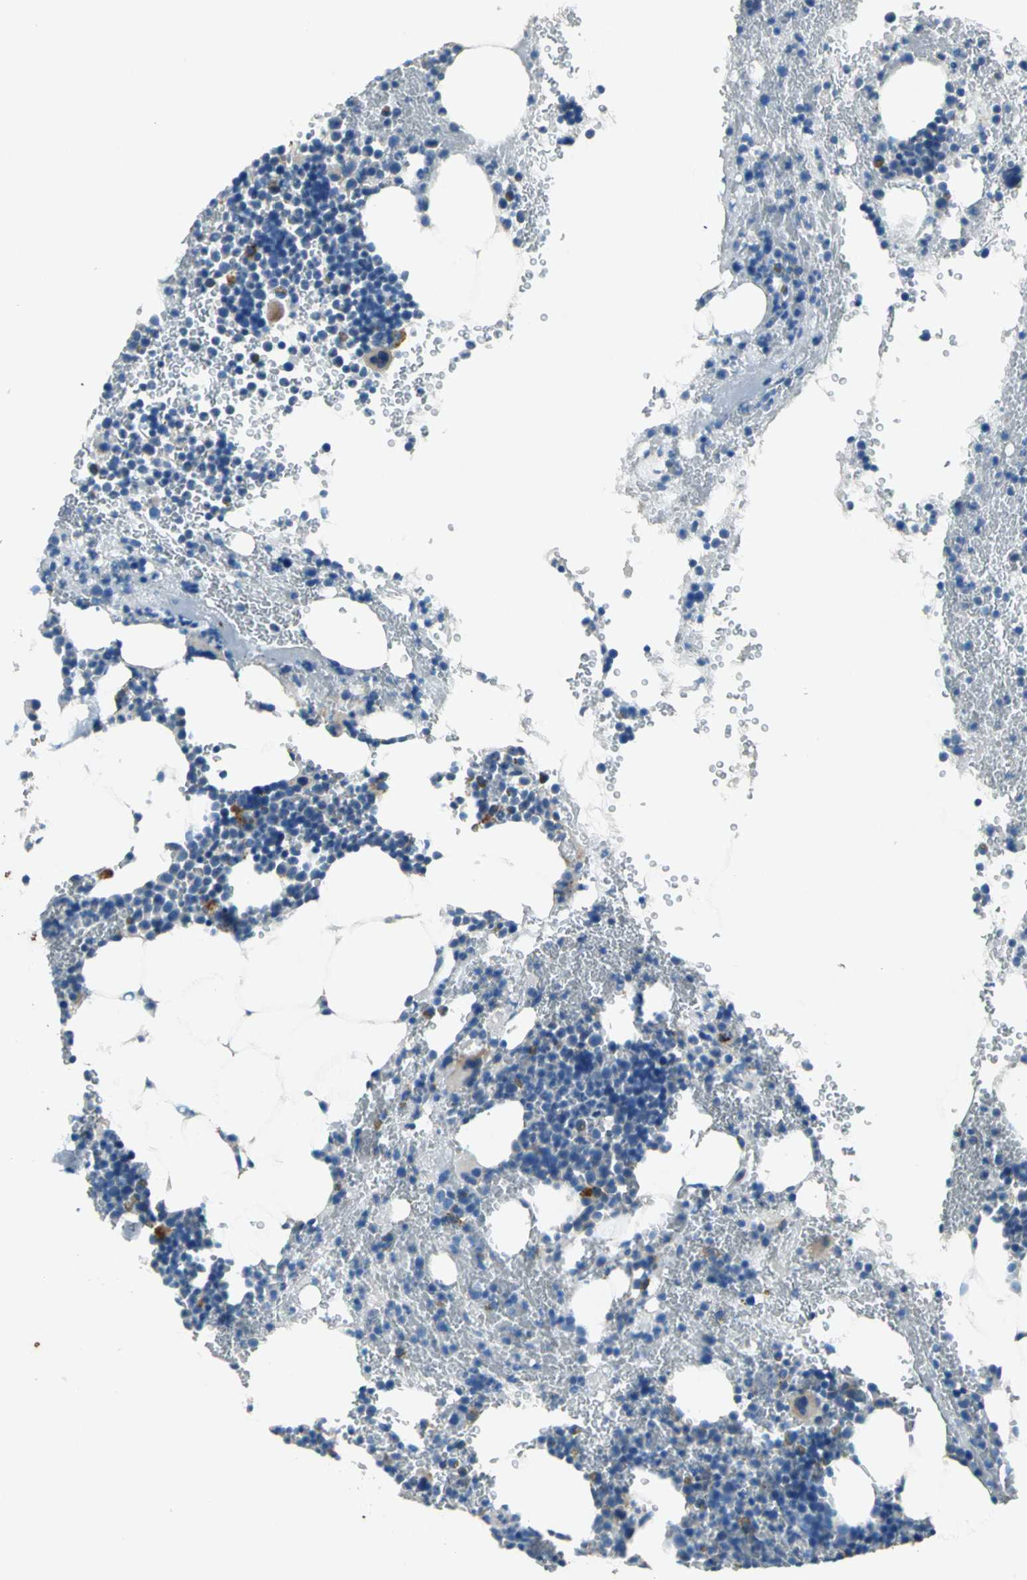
{"staining": {"intensity": "moderate", "quantity": "<25%", "location": "cytoplasmic/membranous"}, "tissue": "bone marrow", "cell_type": "Hematopoietic cells", "image_type": "normal", "snomed": [{"axis": "morphology", "description": "Normal tissue, NOS"}, {"axis": "topography", "description": "Bone marrow"}], "caption": "This image reveals immunohistochemistry staining of normal human bone marrow, with low moderate cytoplasmic/membranous positivity in about <25% of hematopoietic cells.", "gene": "RPS13", "patient": {"sex": "male", "age": 82}}